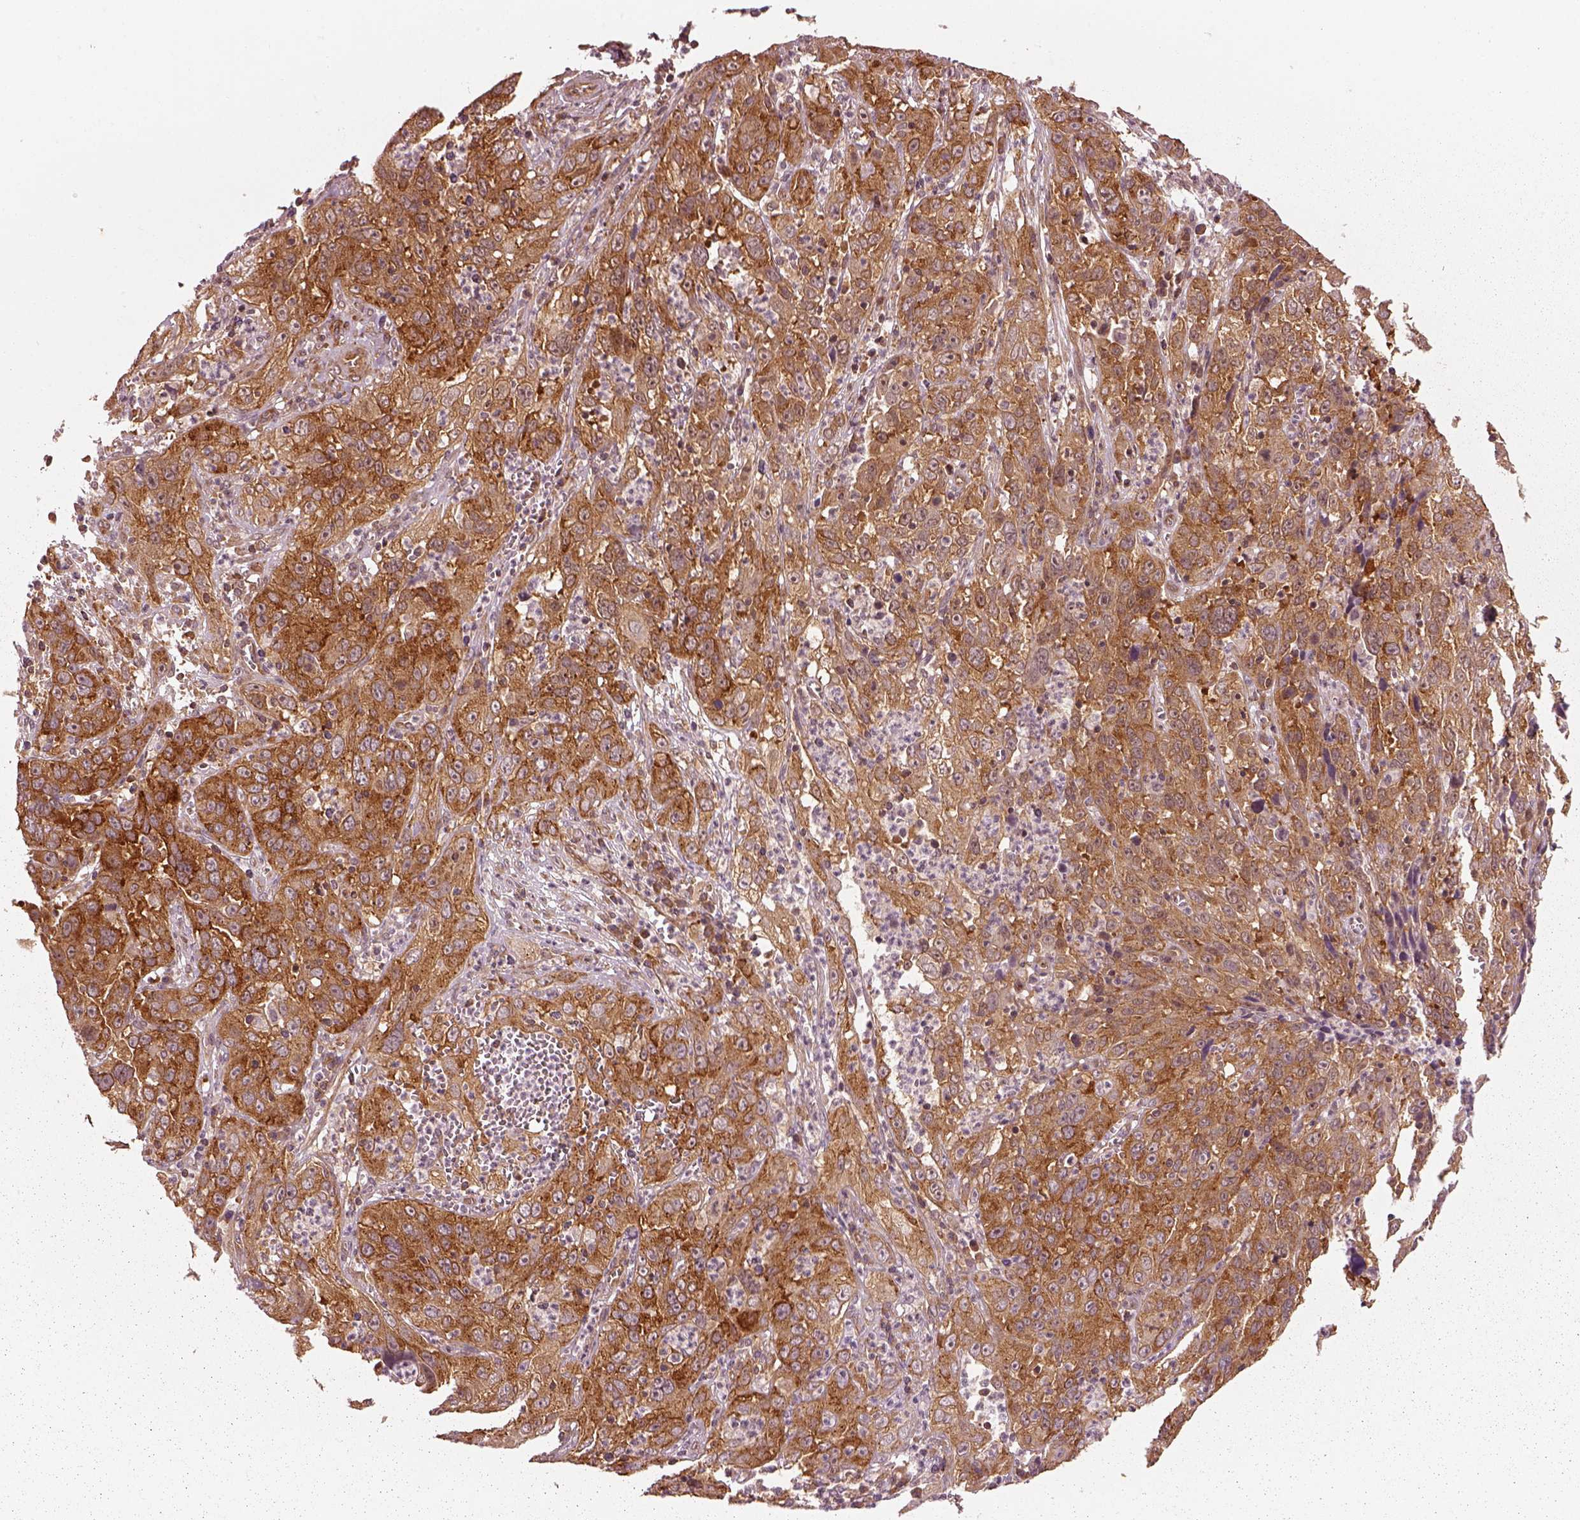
{"staining": {"intensity": "moderate", "quantity": ">75%", "location": "cytoplasmic/membranous"}, "tissue": "cervical cancer", "cell_type": "Tumor cells", "image_type": "cancer", "snomed": [{"axis": "morphology", "description": "Squamous cell carcinoma, NOS"}, {"axis": "topography", "description": "Cervix"}], "caption": "Human squamous cell carcinoma (cervical) stained with a brown dye demonstrates moderate cytoplasmic/membranous positive expression in about >75% of tumor cells.", "gene": "LSM14A", "patient": {"sex": "female", "age": 32}}